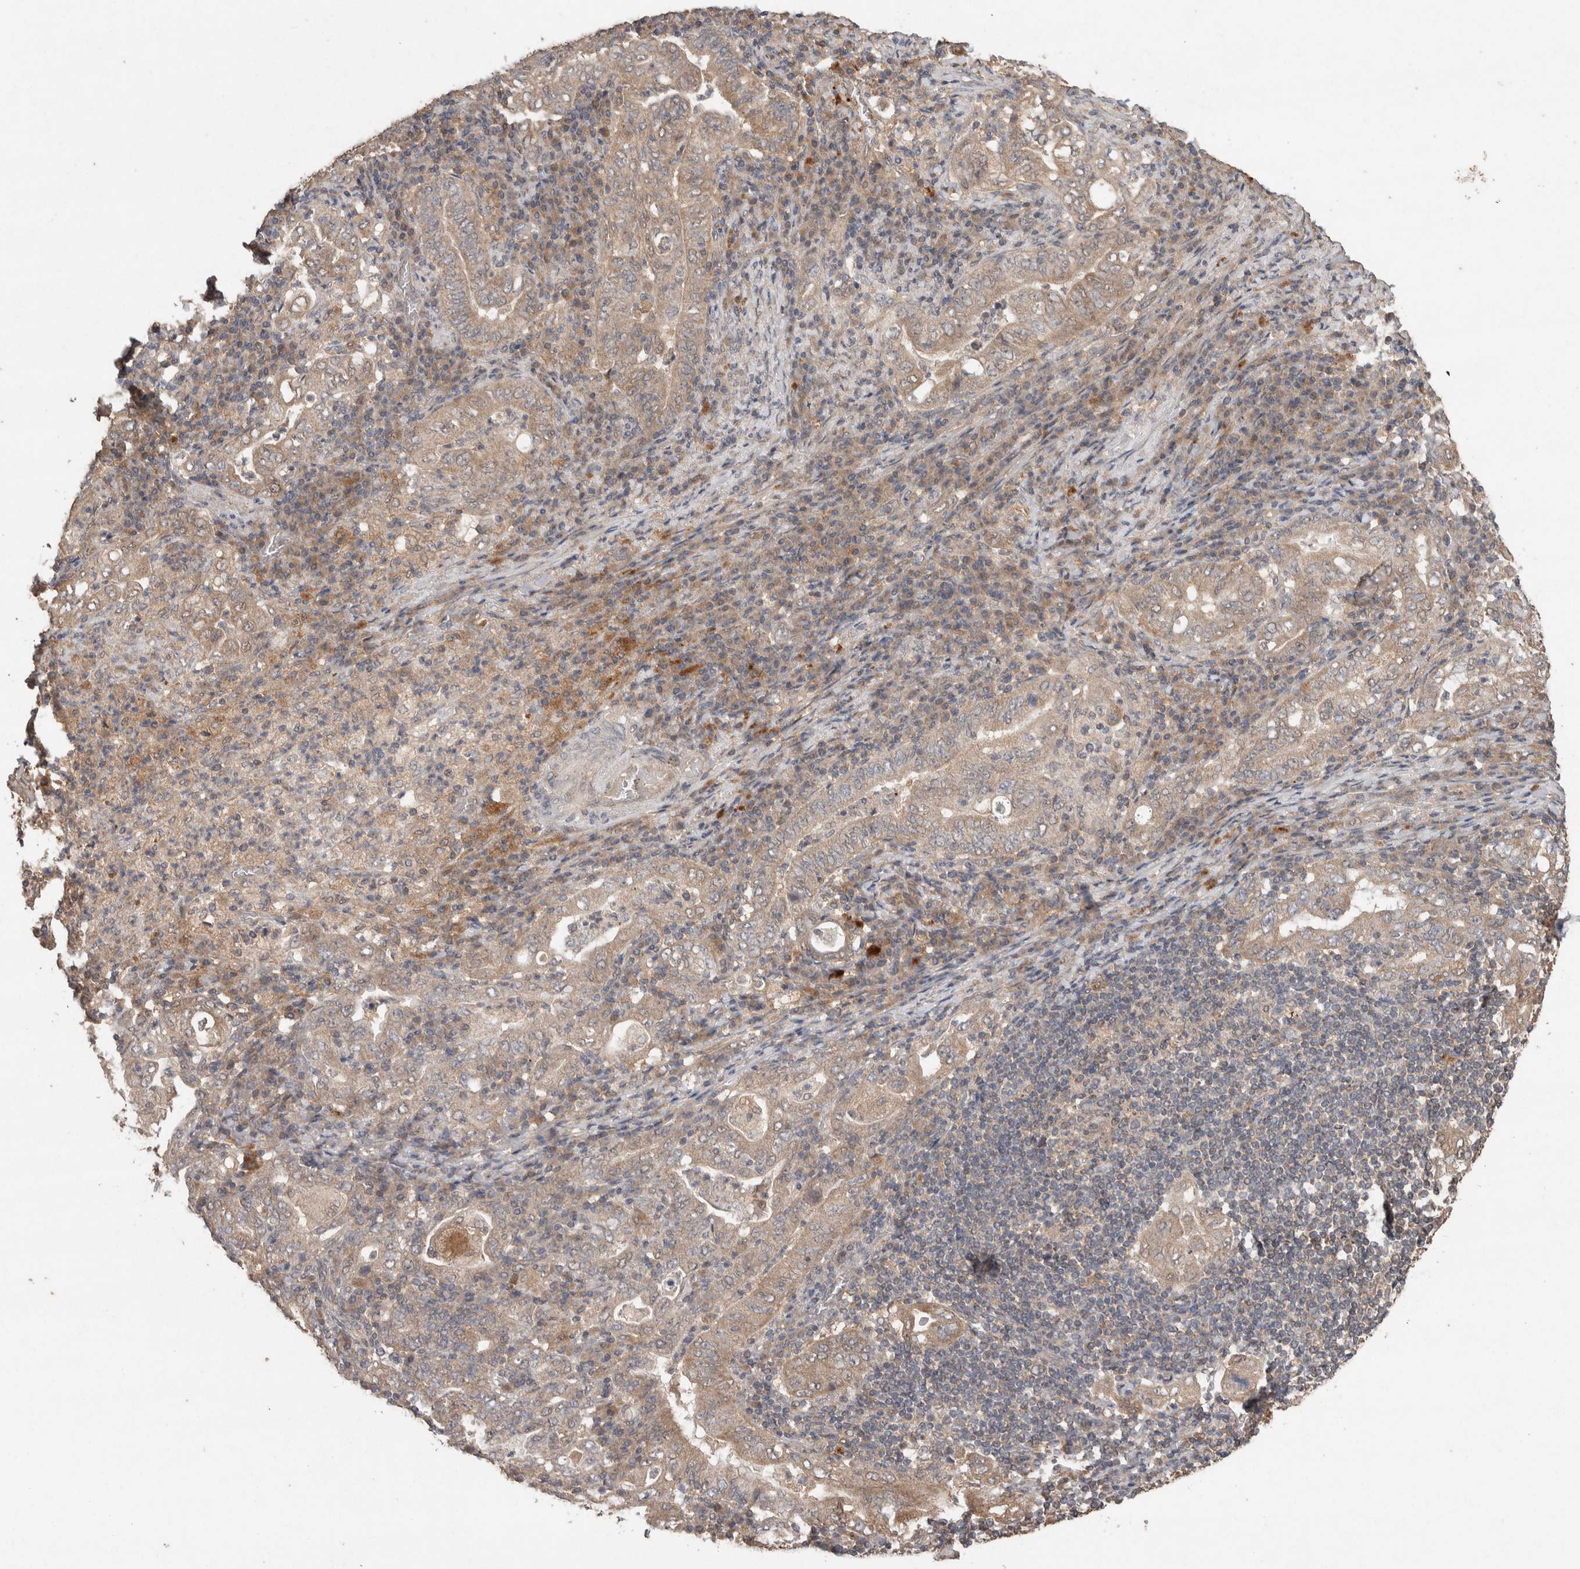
{"staining": {"intensity": "weak", "quantity": ">75%", "location": "cytoplasmic/membranous"}, "tissue": "stomach cancer", "cell_type": "Tumor cells", "image_type": "cancer", "snomed": [{"axis": "morphology", "description": "Normal tissue, NOS"}, {"axis": "morphology", "description": "Adenocarcinoma, NOS"}, {"axis": "topography", "description": "Esophagus"}, {"axis": "topography", "description": "Stomach, upper"}, {"axis": "topography", "description": "Peripheral nerve tissue"}], "caption": "Stomach cancer stained with a brown dye displays weak cytoplasmic/membranous positive positivity in approximately >75% of tumor cells.", "gene": "KCNJ5", "patient": {"sex": "male", "age": 62}}